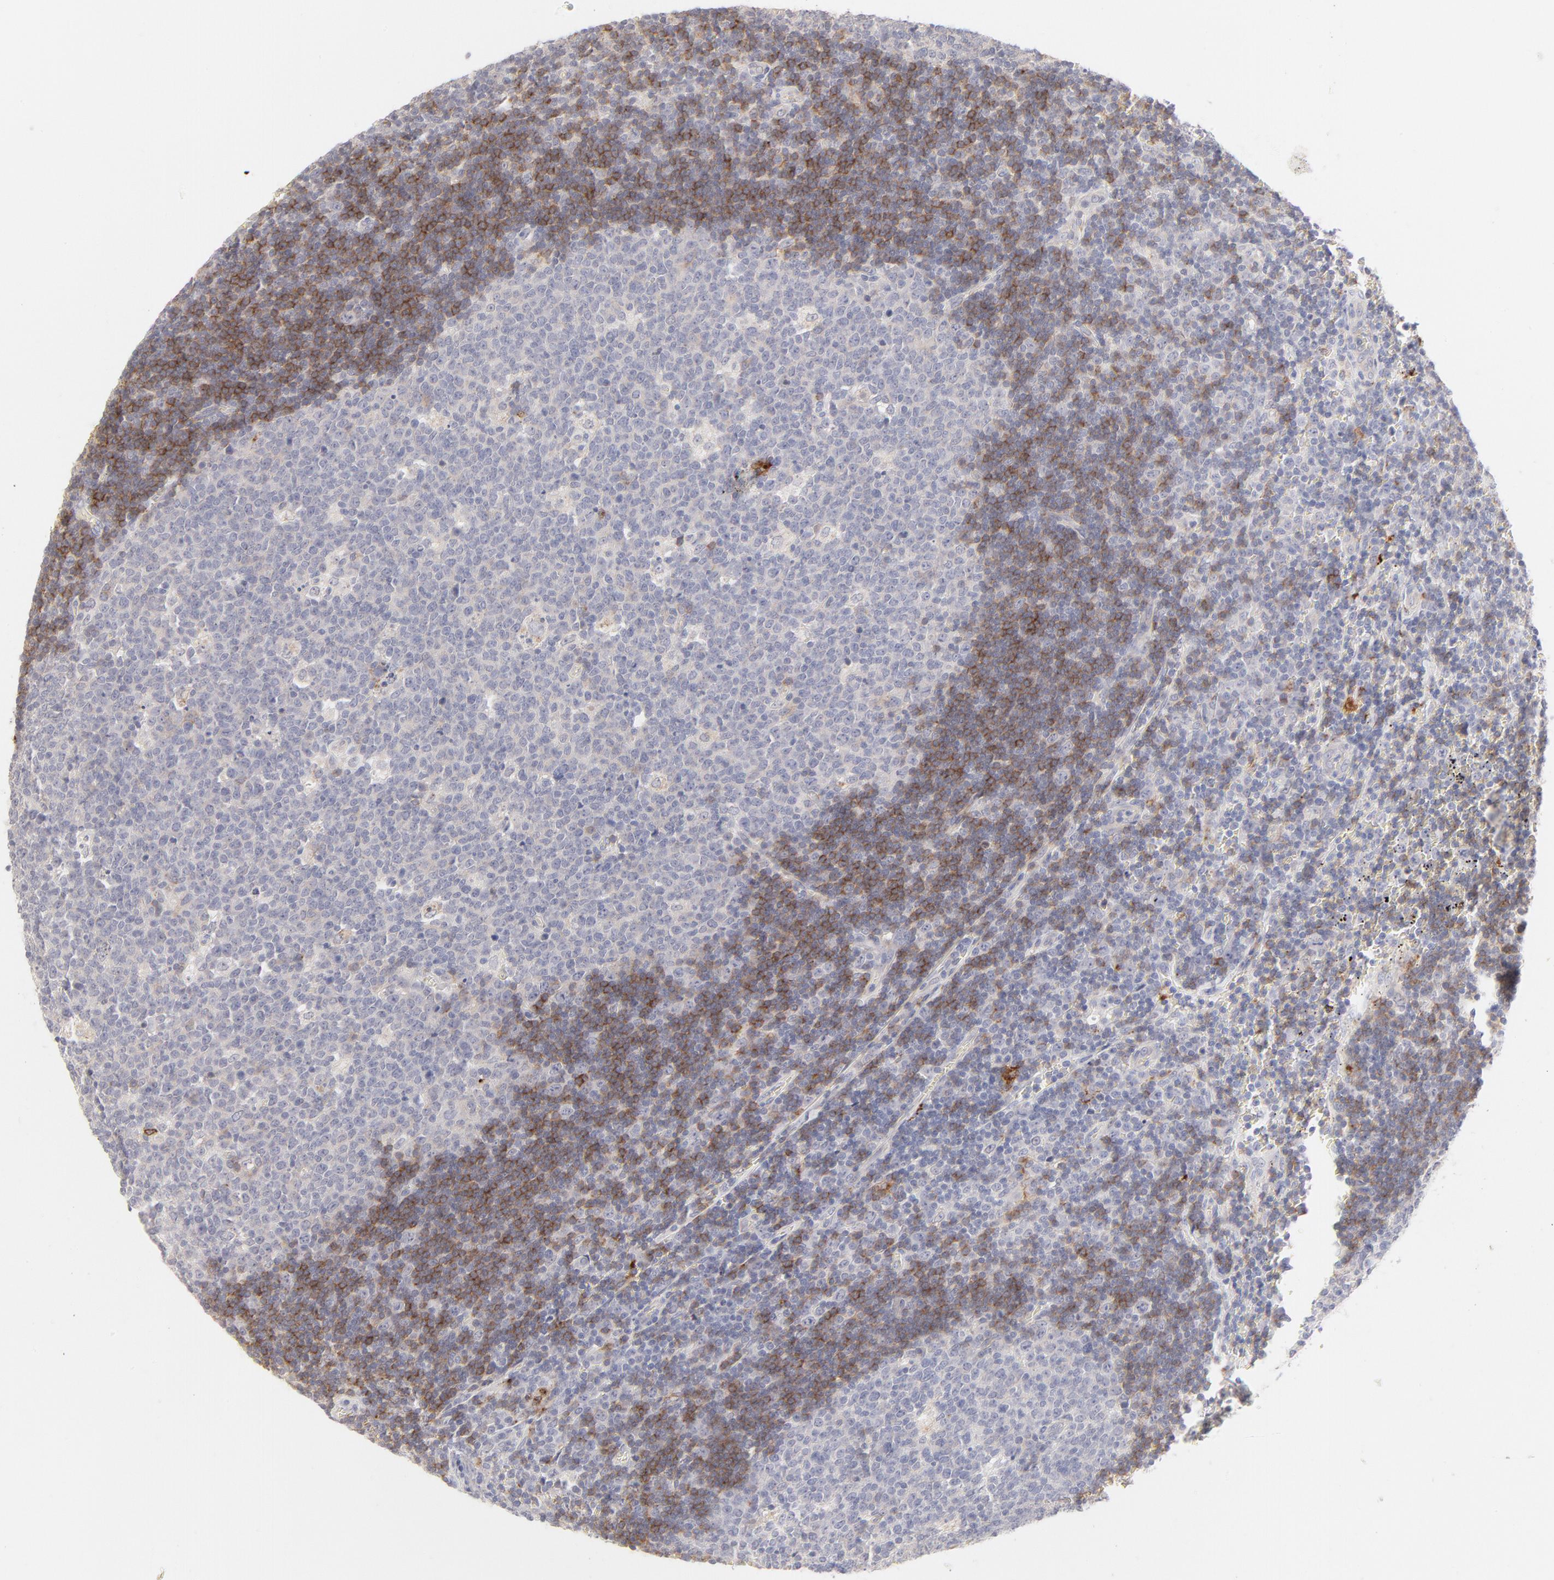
{"staining": {"intensity": "weak", "quantity": "<25%", "location": "cytoplasmic/membranous,nuclear"}, "tissue": "lymph node", "cell_type": "Germinal center cells", "image_type": "normal", "snomed": [{"axis": "morphology", "description": "Normal tissue, NOS"}, {"axis": "topography", "description": "Lymph node"}, {"axis": "topography", "description": "Salivary gland"}], "caption": "High power microscopy micrograph of an IHC image of unremarkable lymph node, revealing no significant positivity in germinal center cells. Nuclei are stained in blue.", "gene": "ELF3", "patient": {"sex": "male", "age": 8}}